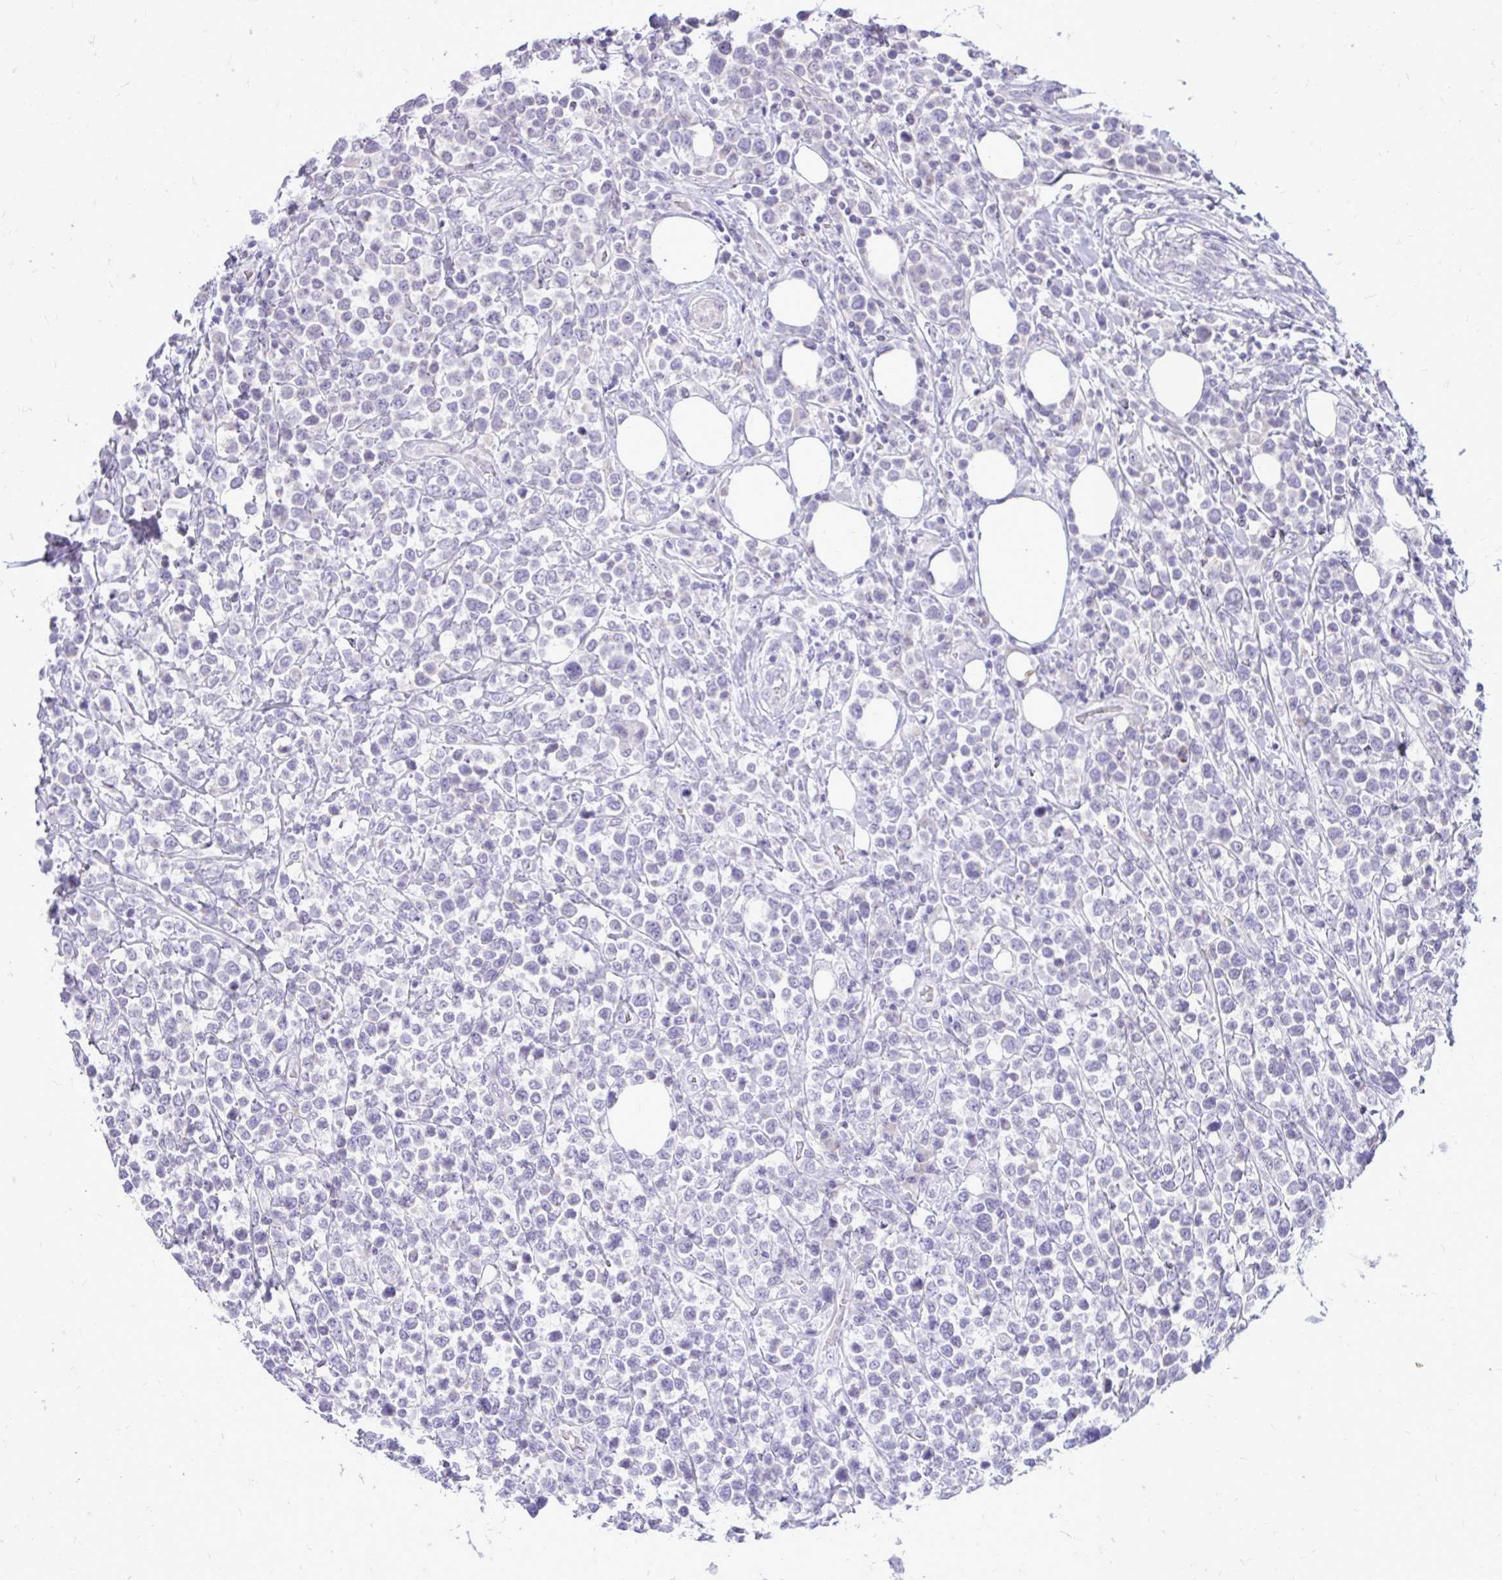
{"staining": {"intensity": "negative", "quantity": "none", "location": "none"}, "tissue": "lymphoma", "cell_type": "Tumor cells", "image_type": "cancer", "snomed": [{"axis": "morphology", "description": "Malignant lymphoma, non-Hodgkin's type, High grade"}, {"axis": "topography", "description": "Soft tissue"}], "caption": "Immunohistochemistry (IHC) of human lymphoma exhibits no expression in tumor cells. The staining is performed using DAB (3,3'-diaminobenzidine) brown chromogen with nuclei counter-stained in using hematoxylin.", "gene": "SPTBN2", "patient": {"sex": "female", "age": 56}}